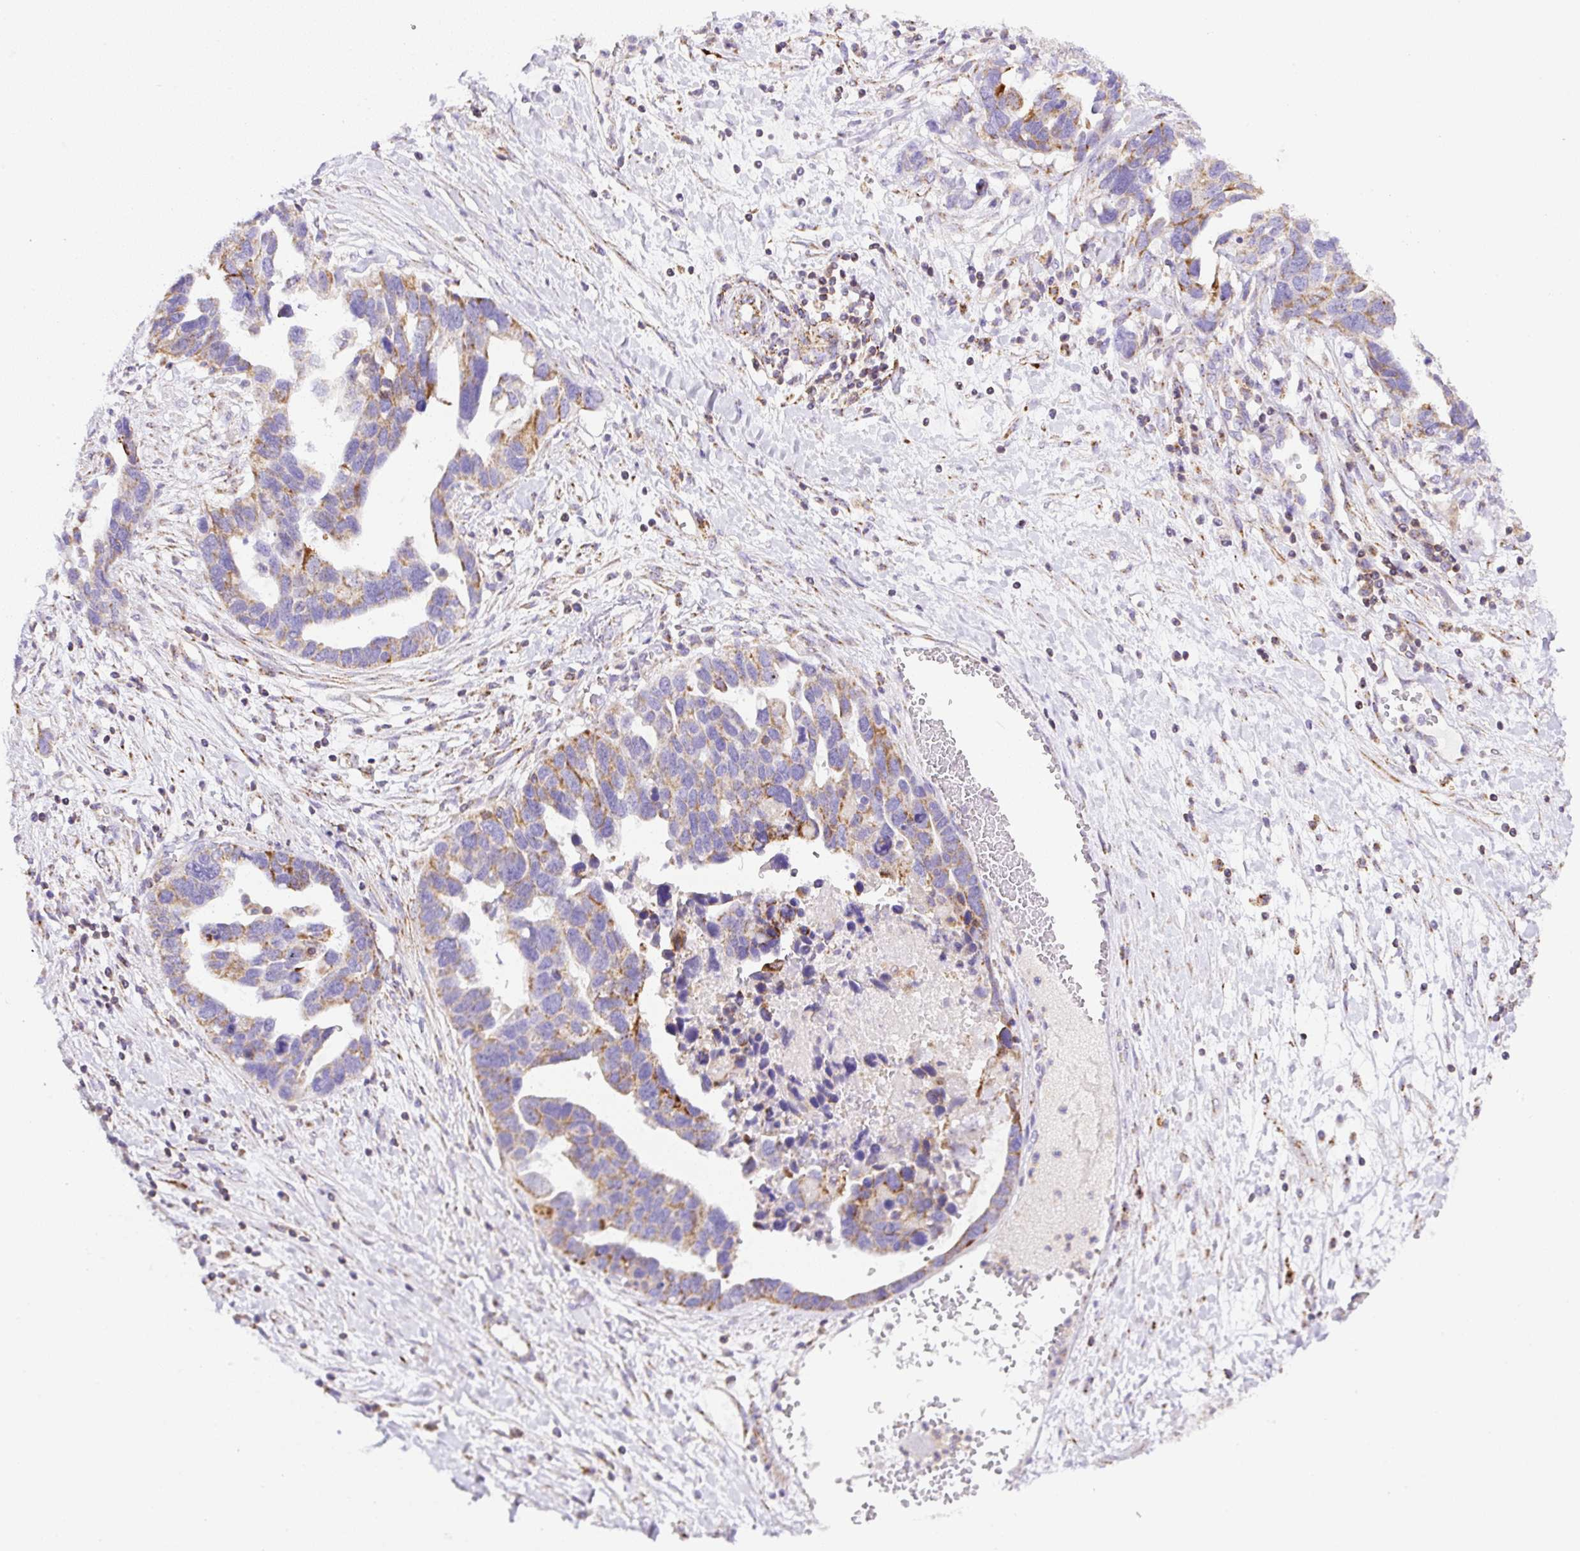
{"staining": {"intensity": "moderate", "quantity": "25%-75%", "location": "cytoplasmic/membranous"}, "tissue": "ovarian cancer", "cell_type": "Tumor cells", "image_type": "cancer", "snomed": [{"axis": "morphology", "description": "Cystadenocarcinoma, serous, NOS"}, {"axis": "topography", "description": "Ovary"}], "caption": "DAB (3,3'-diaminobenzidine) immunohistochemical staining of serous cystadenocarcinoma (ovarian) reveals moderate cytoplasmic/membranous protein staining in about 25%-75% of tumor cells. The protein is stained brown, and the nuclei are stained in blue (DAB (3,3'-diaminobenzidine) IHC with brightfield microscopy, high magnification).", "gene": "NF1", "patient": {"sex": "female", "age": 54}}